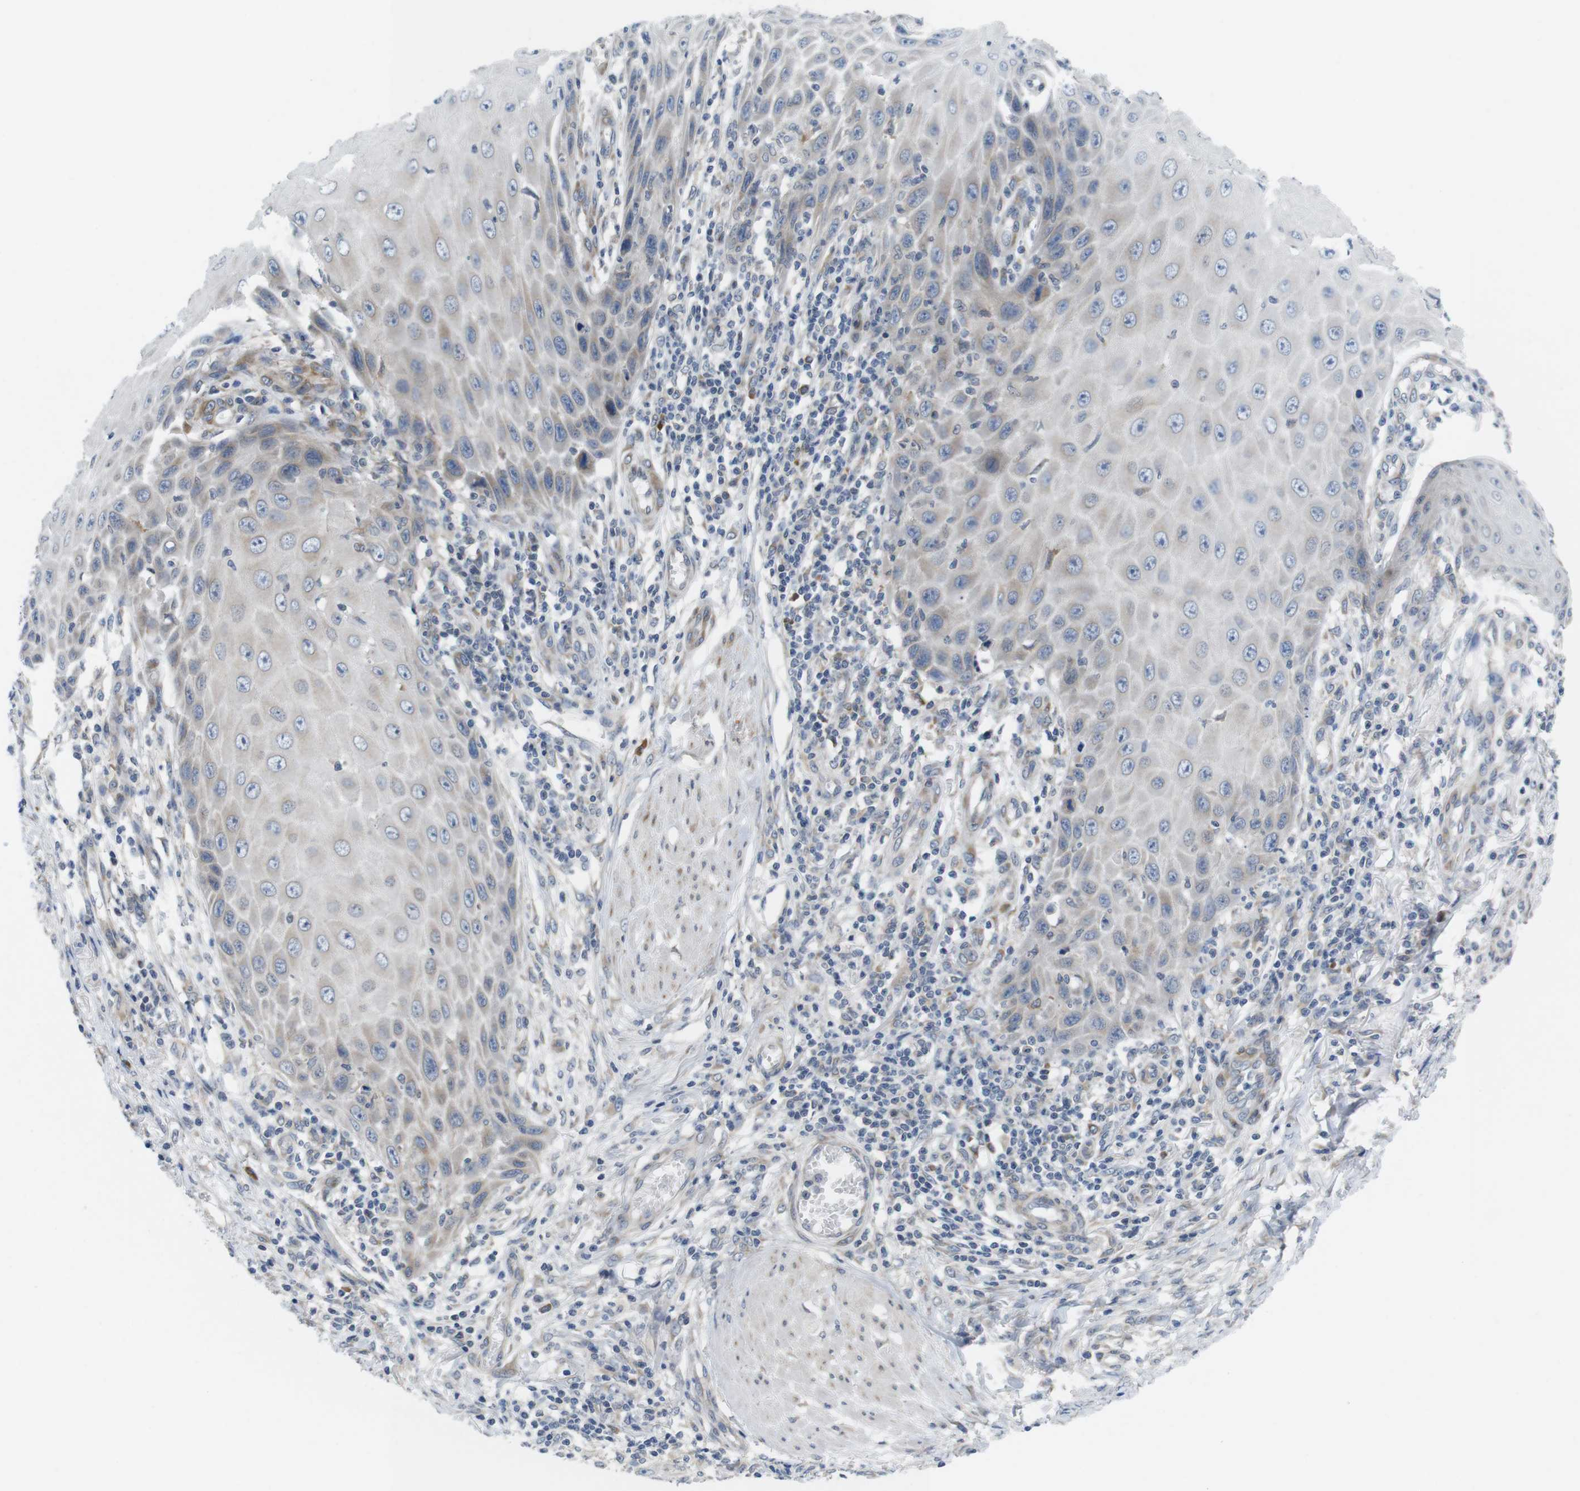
{"staining": {"intensity": "negative", "quantity": "none", "location": "none"}, "tissue": "skin cancer", "cell_type": "Tumor cells", "image_type": "cancer", "snomed": [{"axis": "morphology", "description": "Squamous cell carcinoma, NOS"}, {"axis": "topography", "description": "Skin"}], "caption": "The IHC micrograph has no significant expression in tumor cells of skin cancer (squamous cell carcinoma) tissue.", "gene": "ERGIC3", "patient": {"sex": "female", "age": 73}}